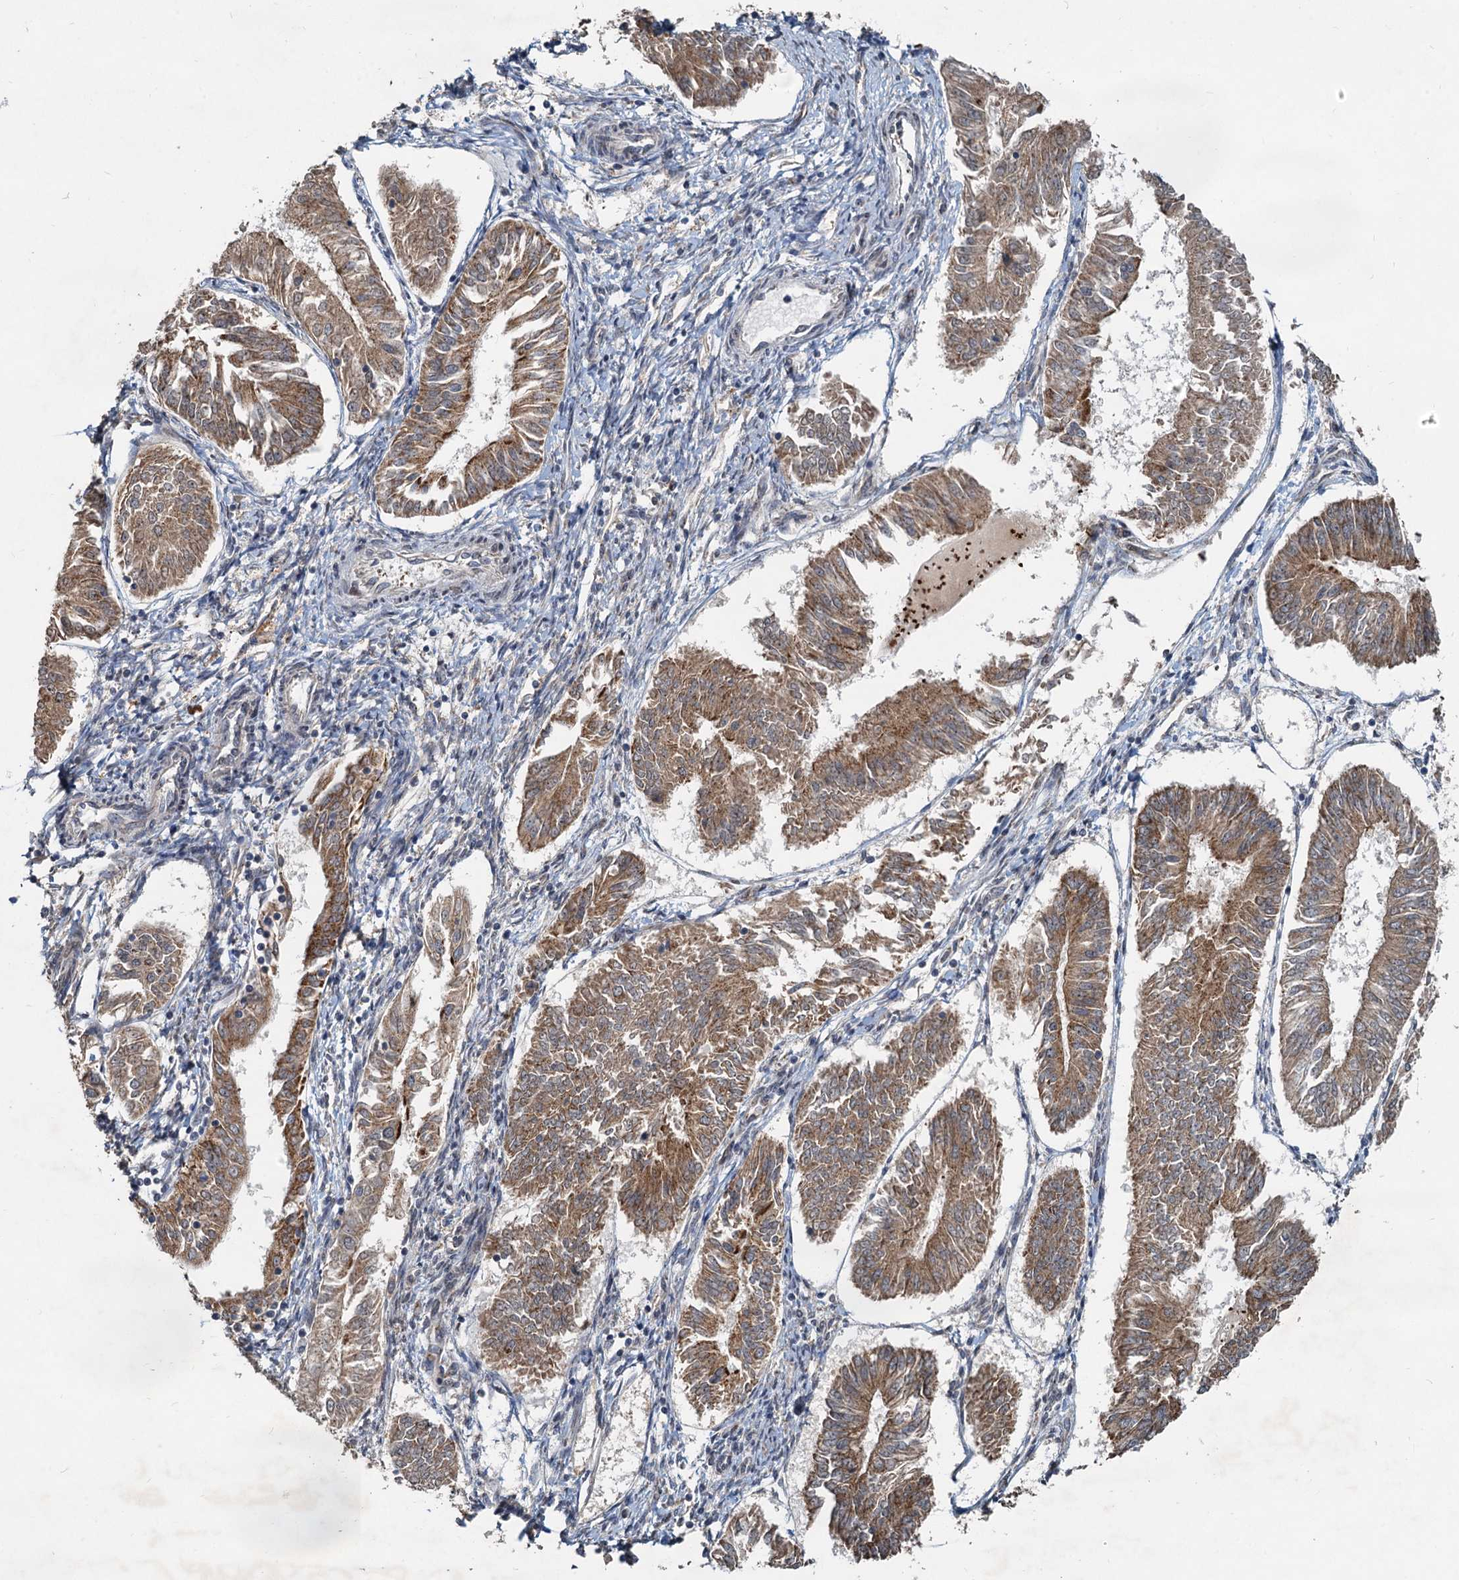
{"staining": {"intensity": "moderate", "quantity": ">75%", "location": "cytoplasmic/membranous"}, "tissue": "endometrial cancer", "cell_type": "Tumor cells", "image_type": "cancer", "snomed": [{"axis": "morphology", "description": "Adenocarcinoma, NOS"}, {"axis": "topography", "description": "Endometrium"}], "caption": "Protein staining of endometrial cancer tissue exhibits moderate cytoplasmic/membranous staining in about >75% of tumor cells.", "gene": "CEP68", "patient": {"sex": "female", "age": 58}}